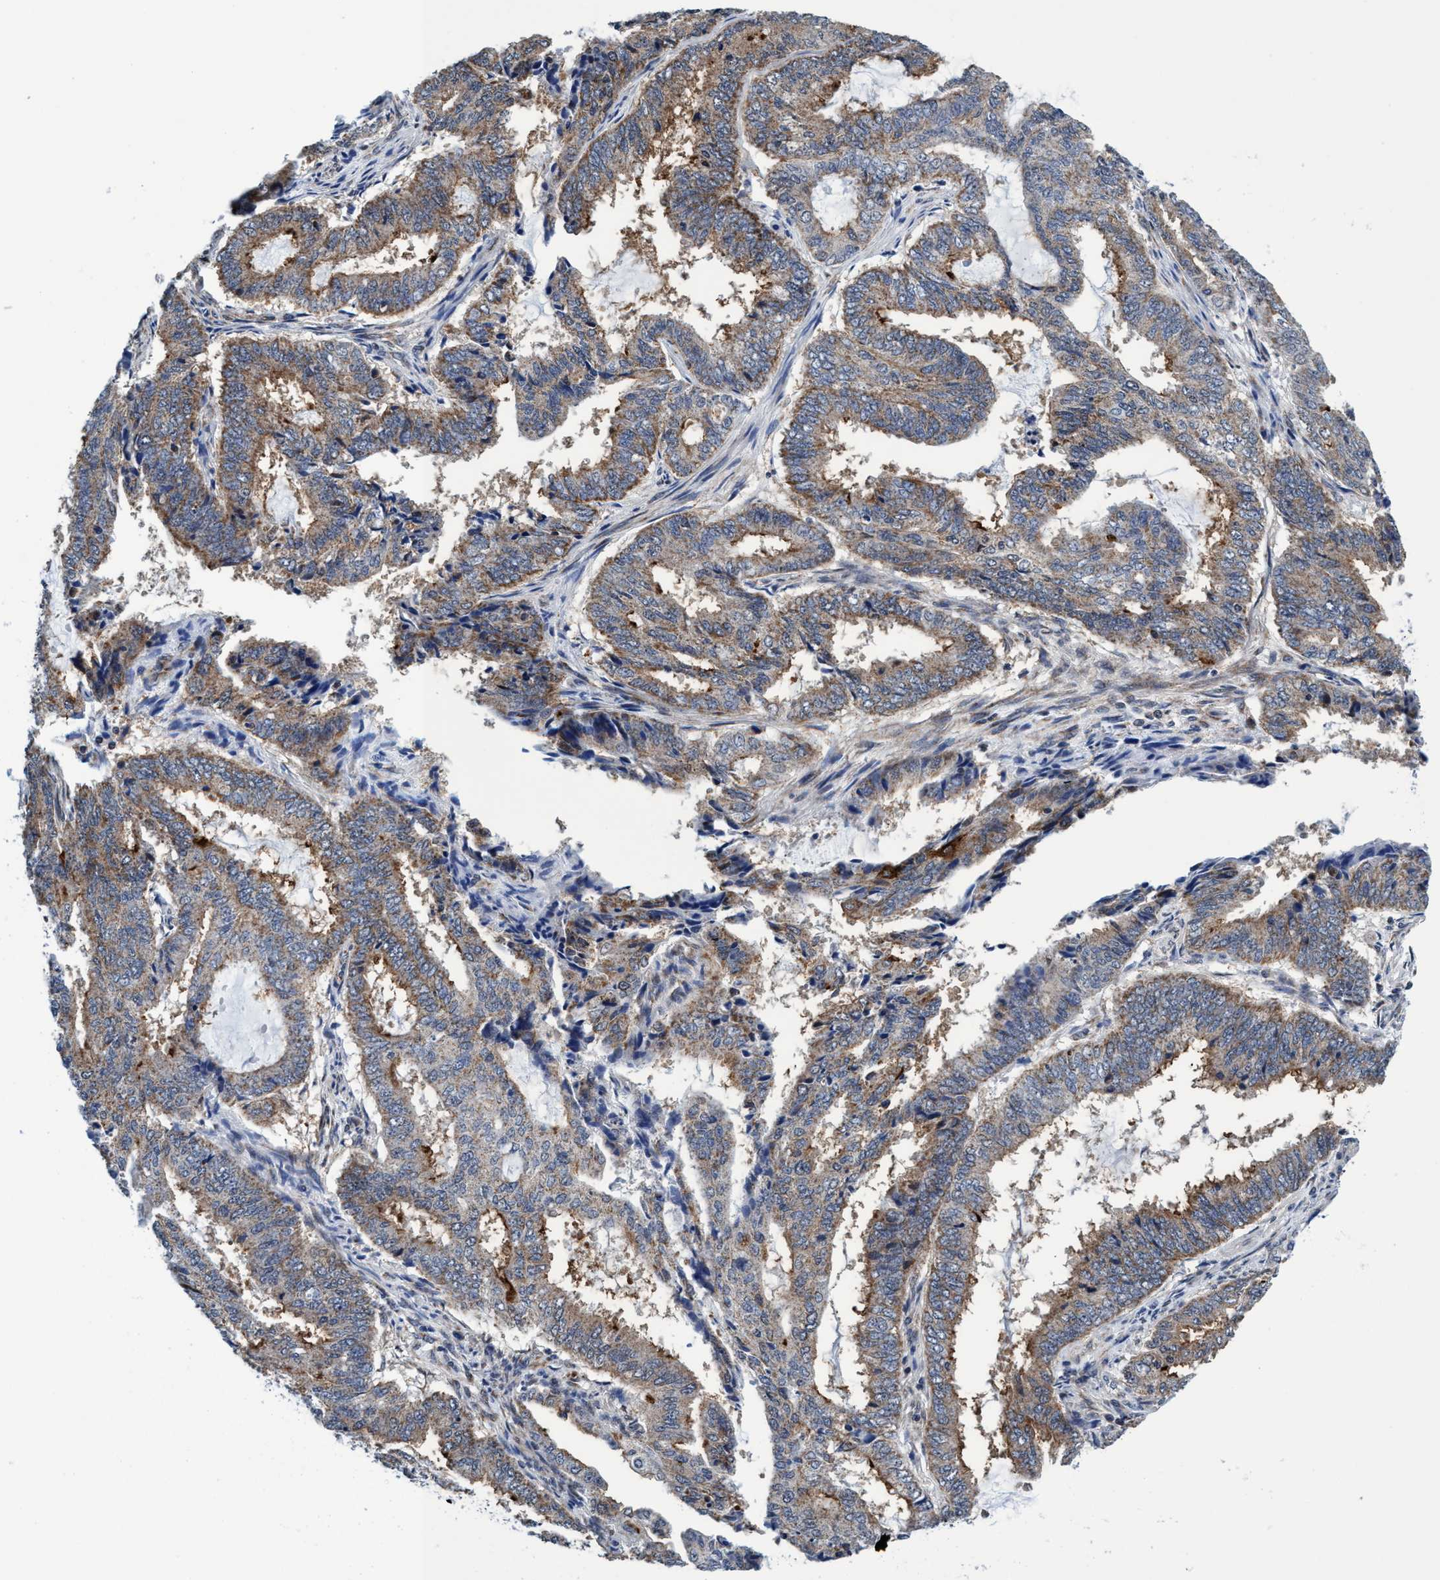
{"staining": {"intensity": "weak", "quantity": ">75%", "location": "cytoplasmic/membranous"}, "tissue": "endometrial cancer", "cell_type": "Tumor cells", "image_type": "cancer", "snomed": [{"axis": "morphology", "description": "Adenocarcinoma, NOS"}, {"axis": "topography", "description": "Endometrium"}], "caption": "Brown immunohistochemical staining in human endometrial cancer displays weak cytoplasmic/membranous expression in about >75% of tumor cells.", "gene": "AGAP2", "patient": {"sex": "female", "age": 51}}